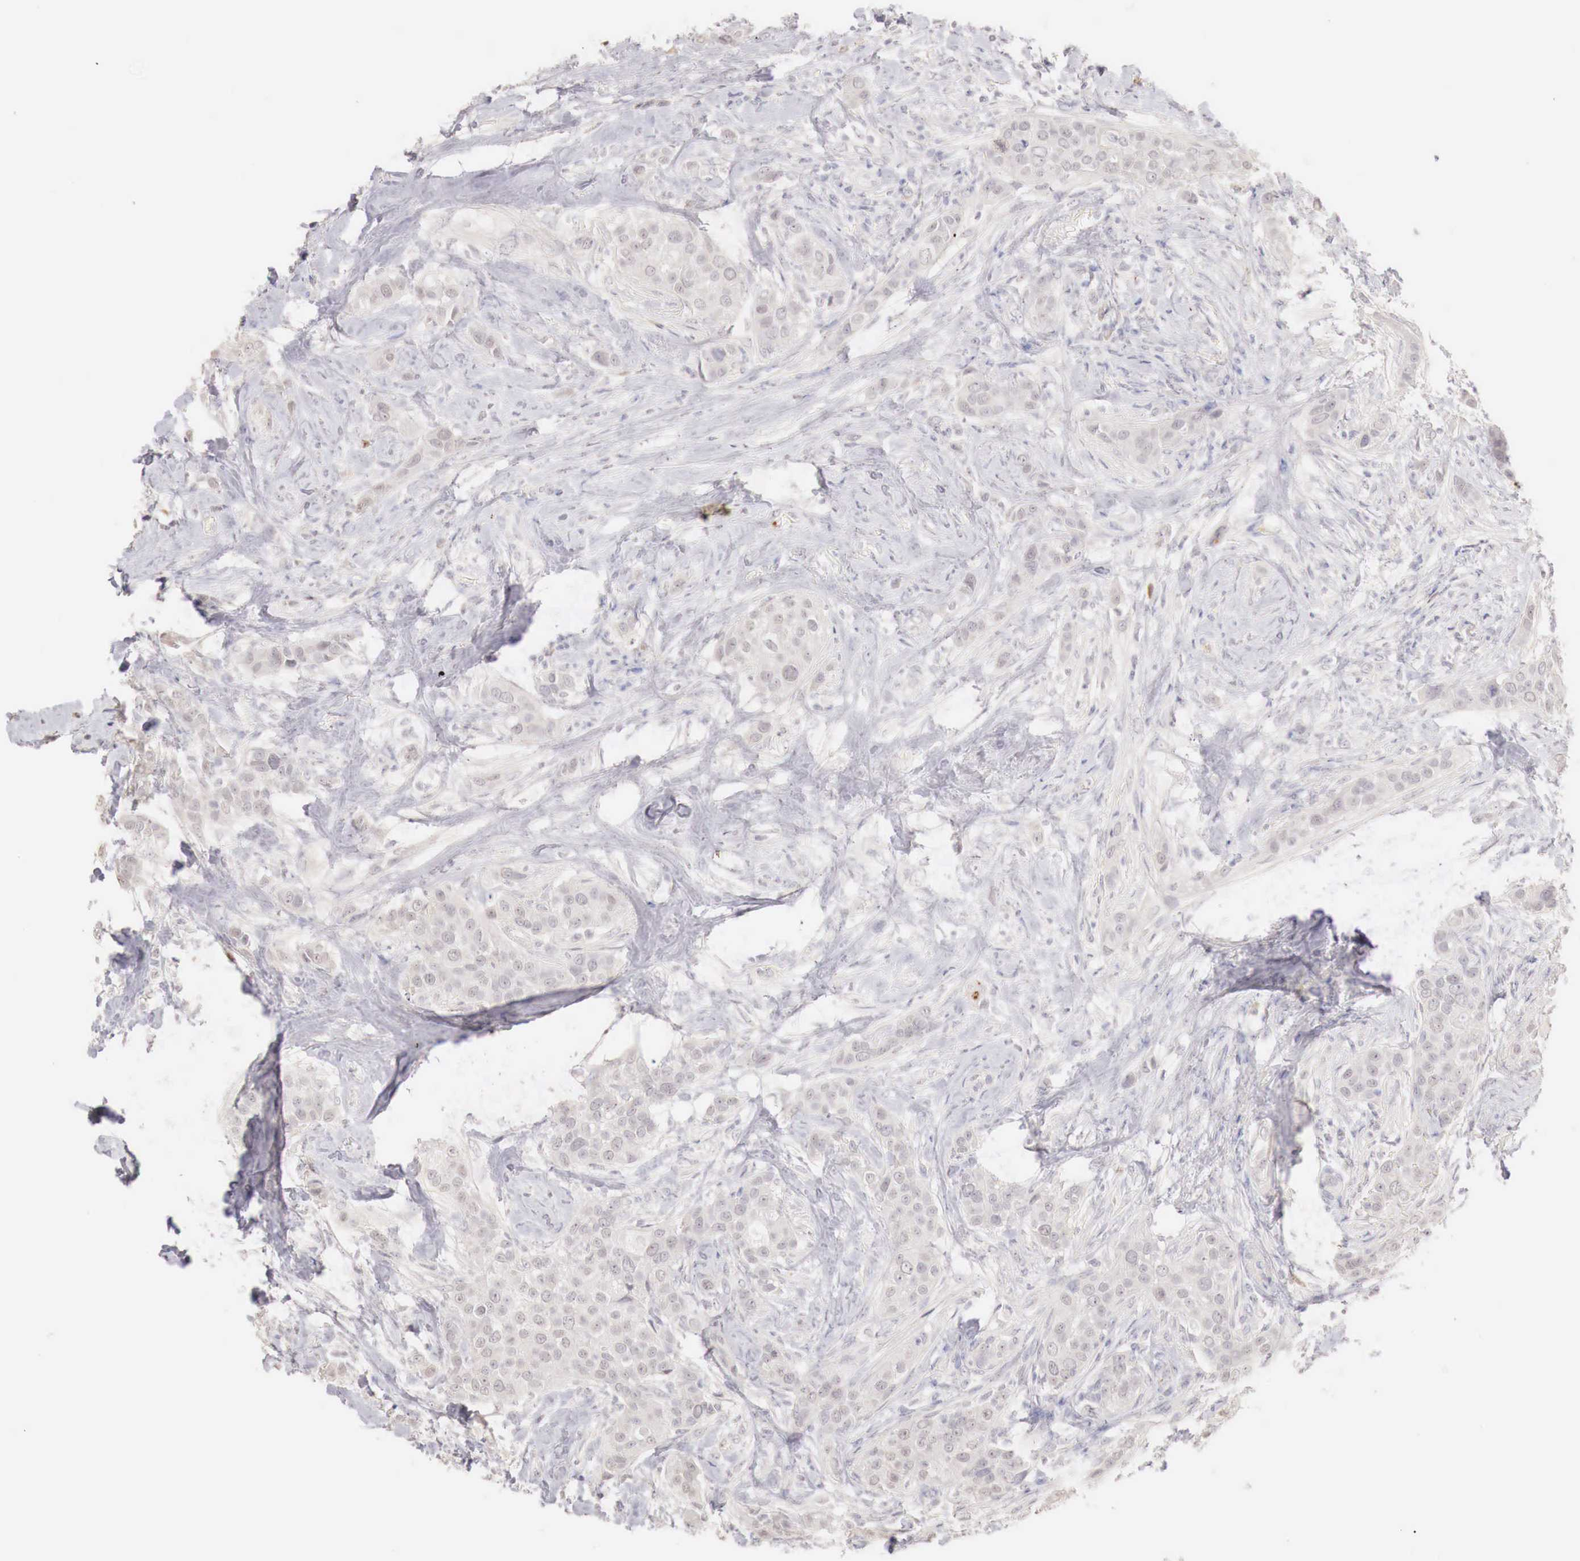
{"staining": {"intensity": "negative", "quantity": "none", "location": "none"}, "tissue": "breast cancer", "cell_type": "Tumor cells", "image_type": "cancer", "snomed": [{"axis": "morphology", "description": "Duct carcinoma"}, {"axis": "topography", "description": "Breast"}], "caption": "Protein analysis of breast invasive ductal carcinoma demonstrates no significant staining in tumor cells.", "gene": "GATA1", "patient": {"sex": "female", "age": 45}}